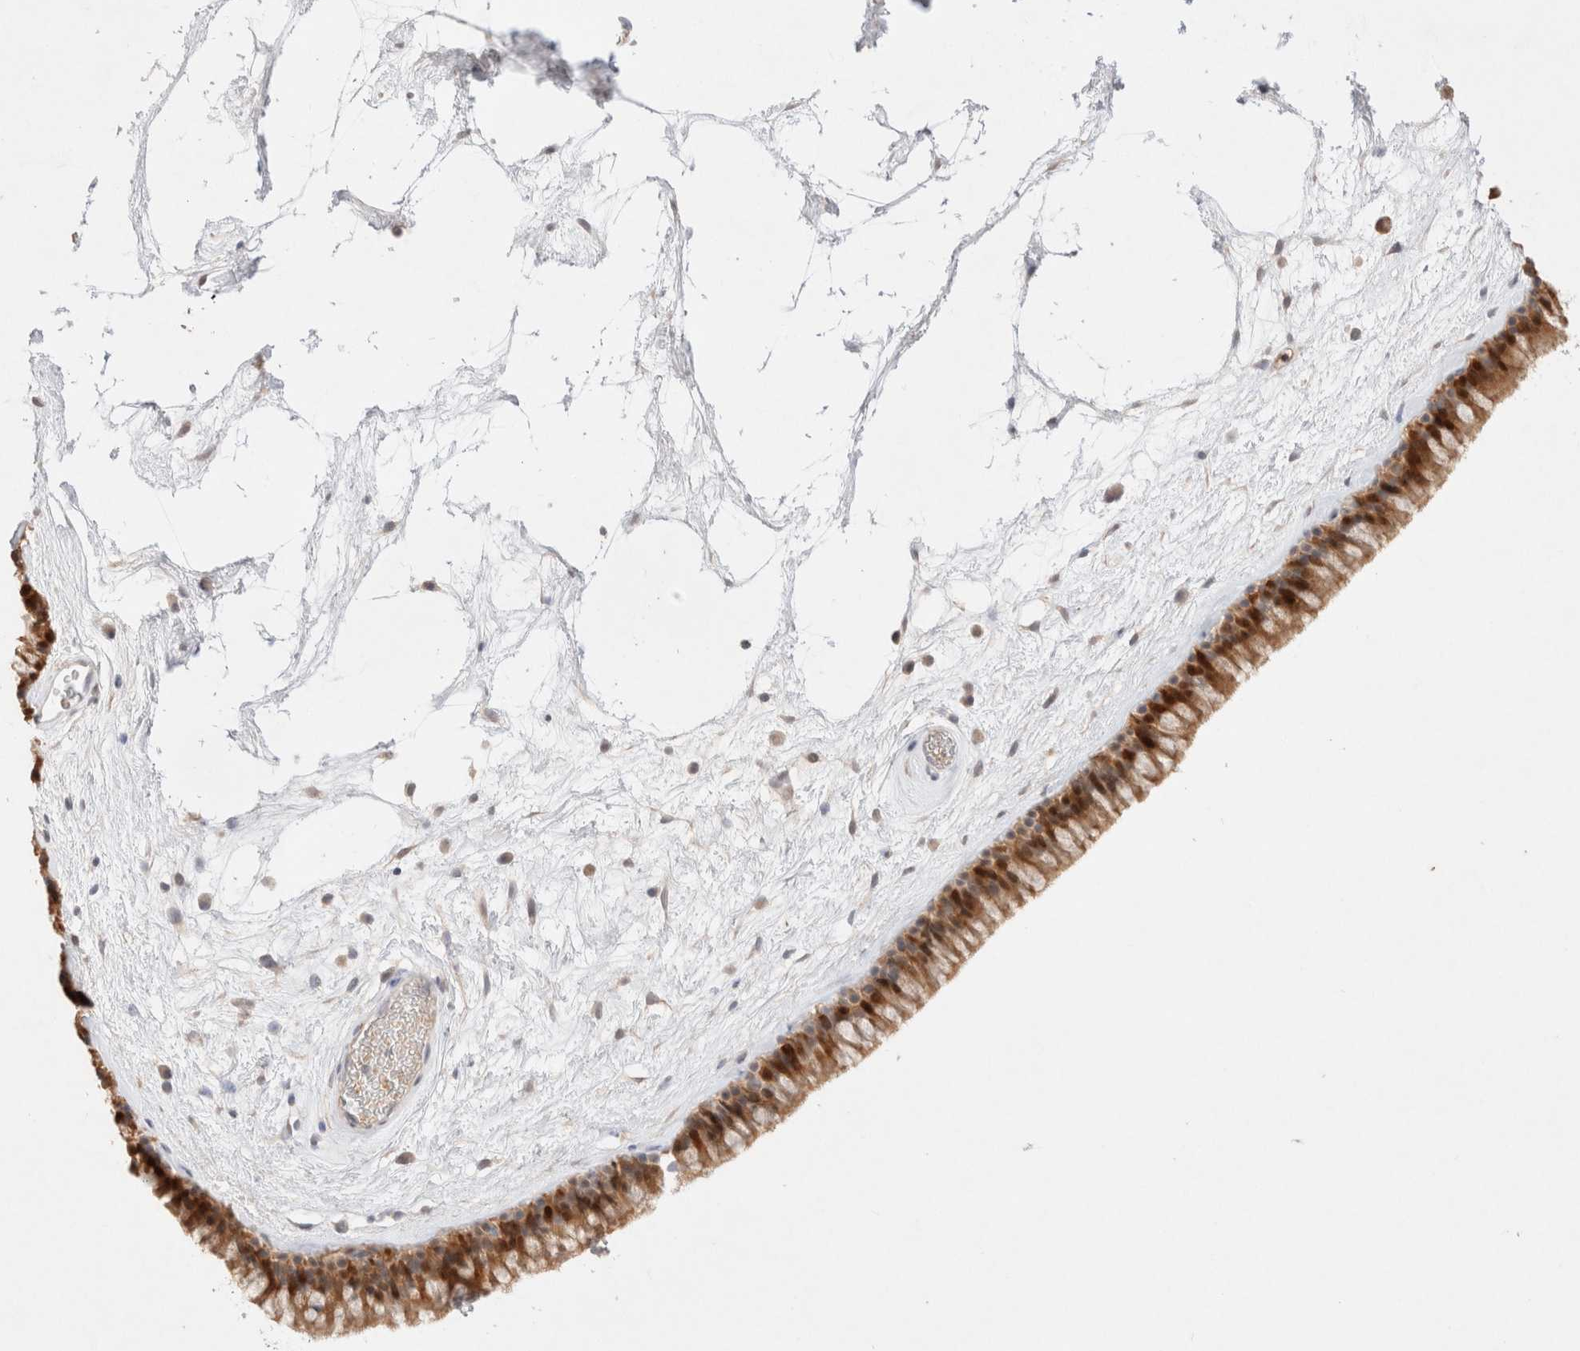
{"staining": {"intensity": "moderate", "quantity": ">75%", "location": "cytoplasmic/membranous,nuclear"}, "tissue": "nasopharynx", "cell_type": "Respiratory epithelial cells", "image_type": "normal", "snomed": [{"axis": "morphology", "description": "Normal tissue, NOS"}, {"axis": "morphology", "description": "Inflammation, NOS"}, {"axis": "topography", "description": "Nasopharynx"}], "caption": "A medium amount of moderate cytoplasmic/membranous,nuclear staining is identified in about >75% of respiratory epithelial cells in normal nasopharynx.", "gene": "STARD10", "patient": {"sex": "male", "age": 48}}